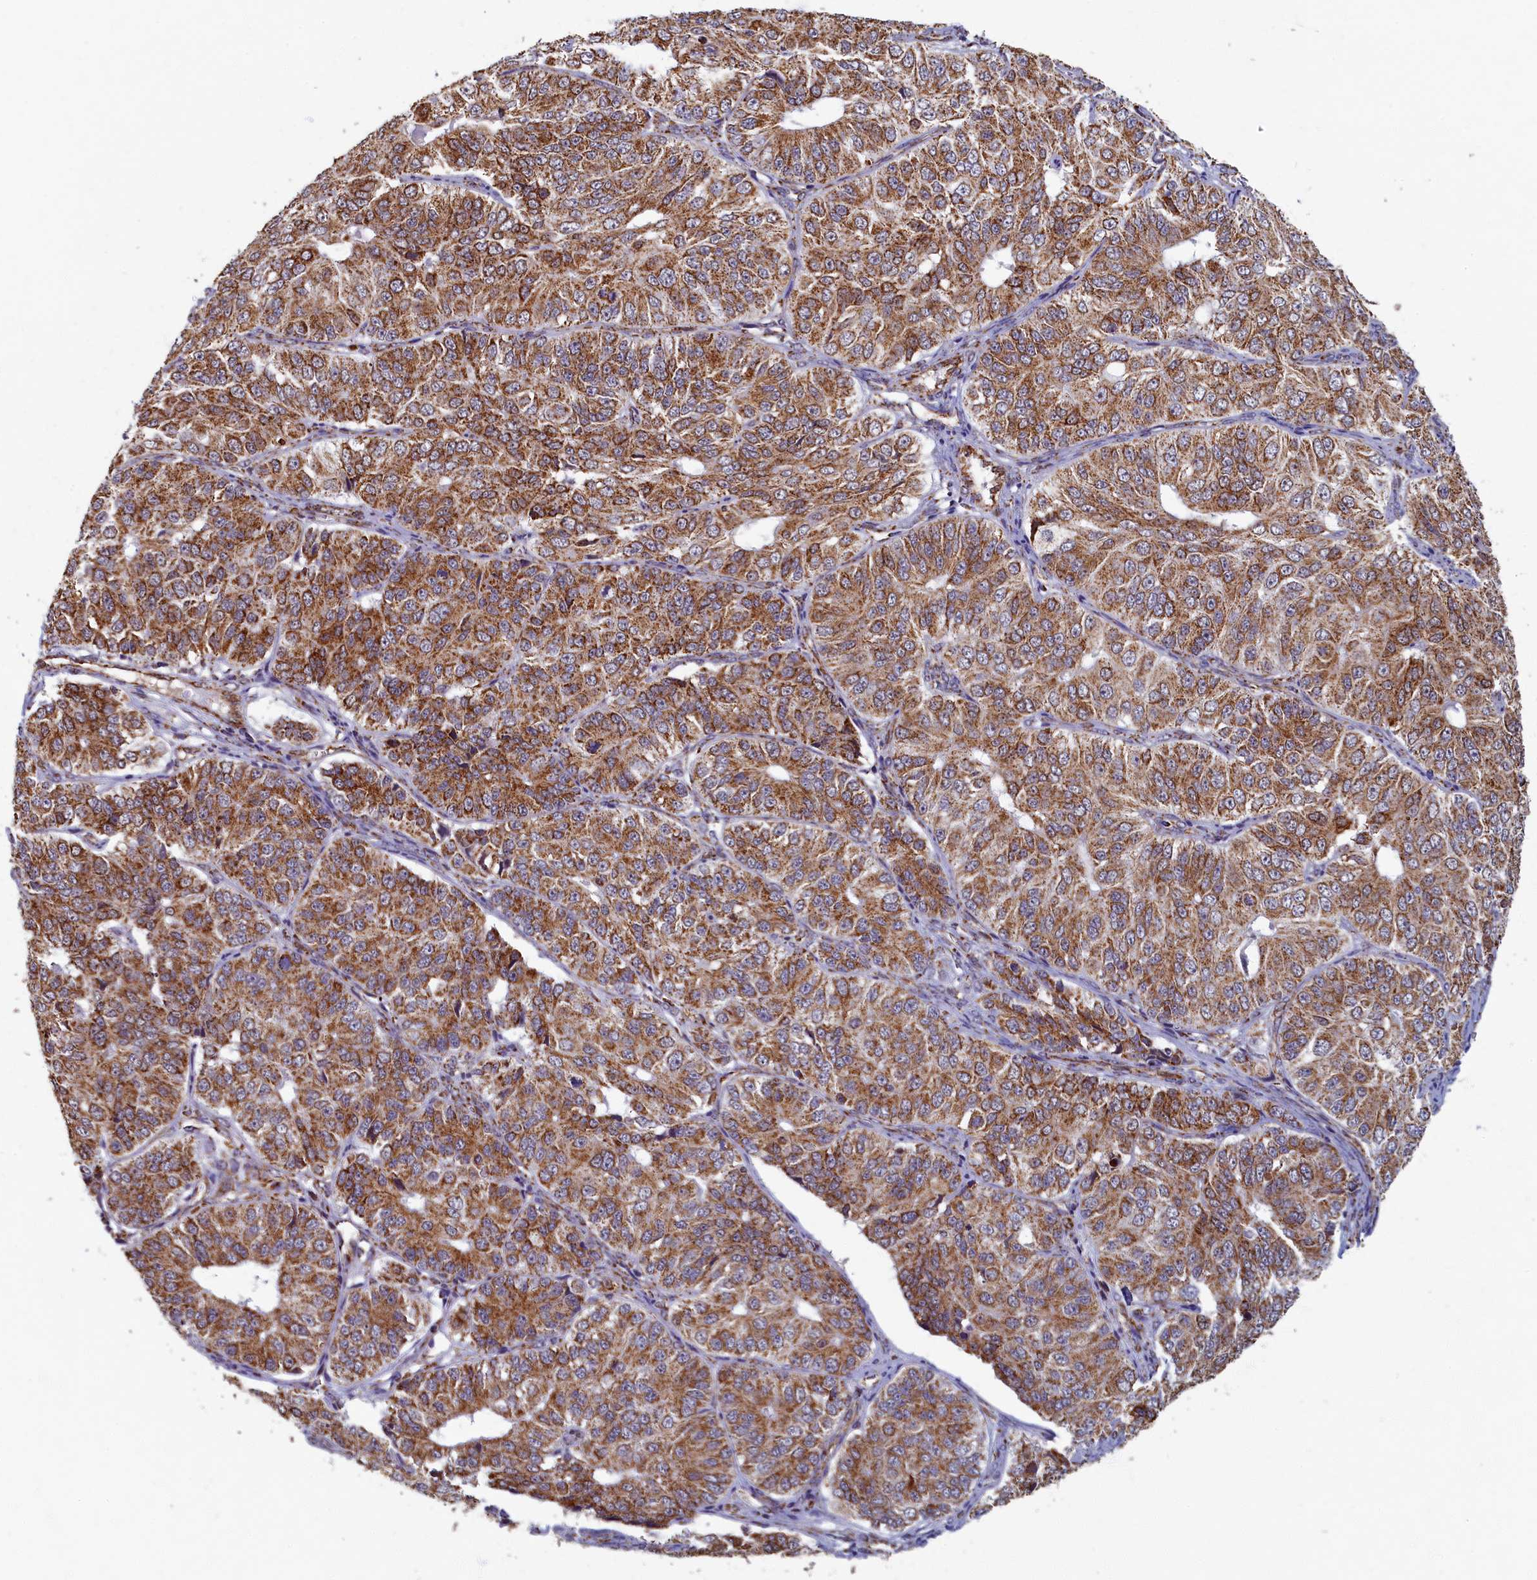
{"staining": {"intensity": "moderate", "quantity": ">75%", "location": "cytoplasmic/membranous"}, "tissue": "ovarian cancer", "cell_type": "Tumor cells", "image_type": "cancer", "snomed": [{"axis": "morphology", "description": "Carcinoma, endometroid"}, {"axis": "topography", "description": "Ovary"}], "caption": "The histopathology image exhibits a brown stain indicating the presence of a protein in the cytoplasmic/membranous of tumor cells in ovarian endometroid carcinoma. (DAB IHC with brightfield microscopy, high magnification).", "gene": "SPR", "patient": {"sex": "female", "age": 51}}